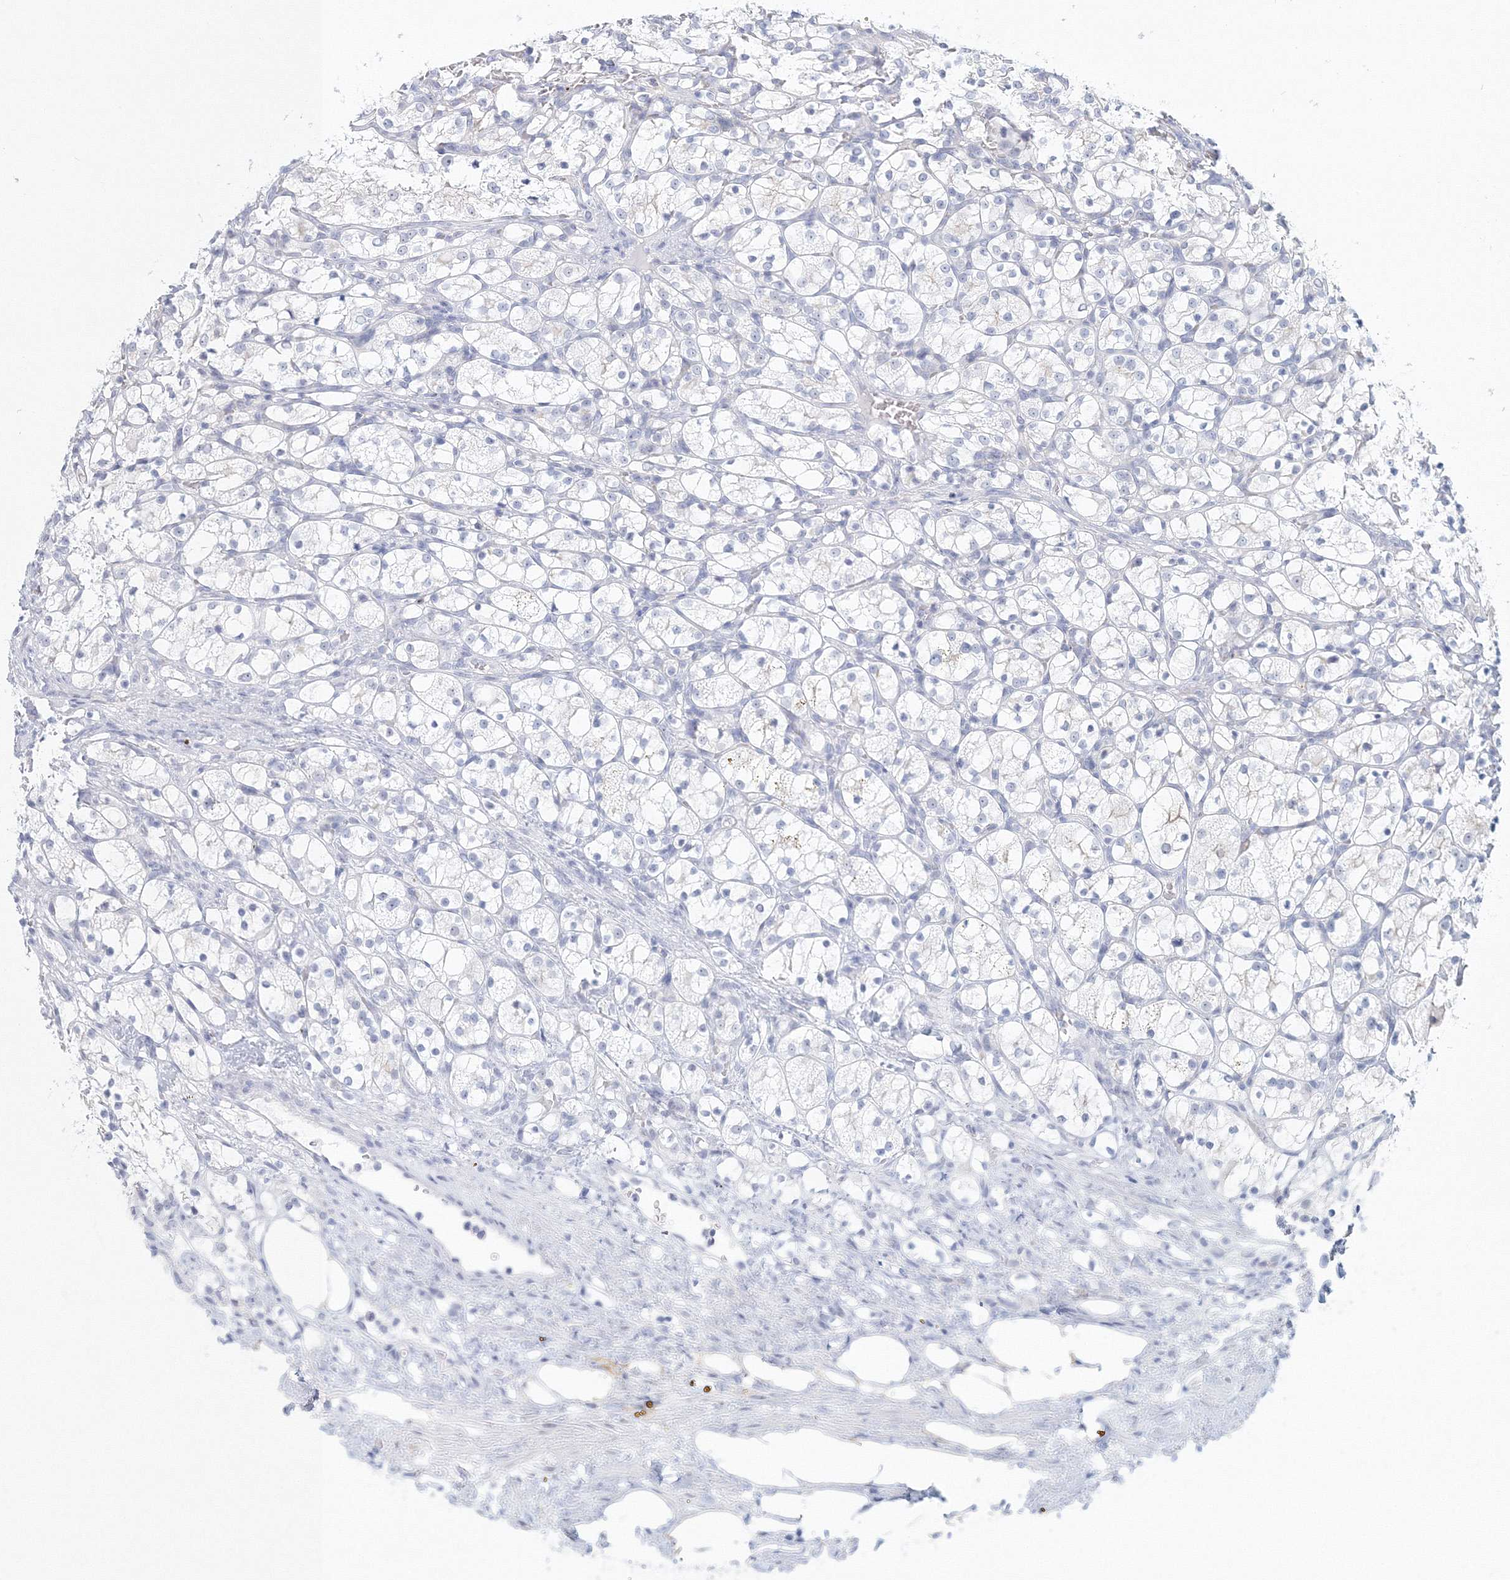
{"staining": {"intensity": "negative", "quantity": "none", "location": "none"}, "tissue": "renal cancer", "cell_type": "Tumor cells", "image_type": "cancer", "snomed": [{"axis": "morphology", "description": "Adenocarcinoma, NOS"}, {"axis": "topography", "description": "Kidney"}], "caption": "Tumor cells show no significant protein staining in renal cancer.", "gene": "VSIG1", "patient": {"sex": "female", "age": 69}}